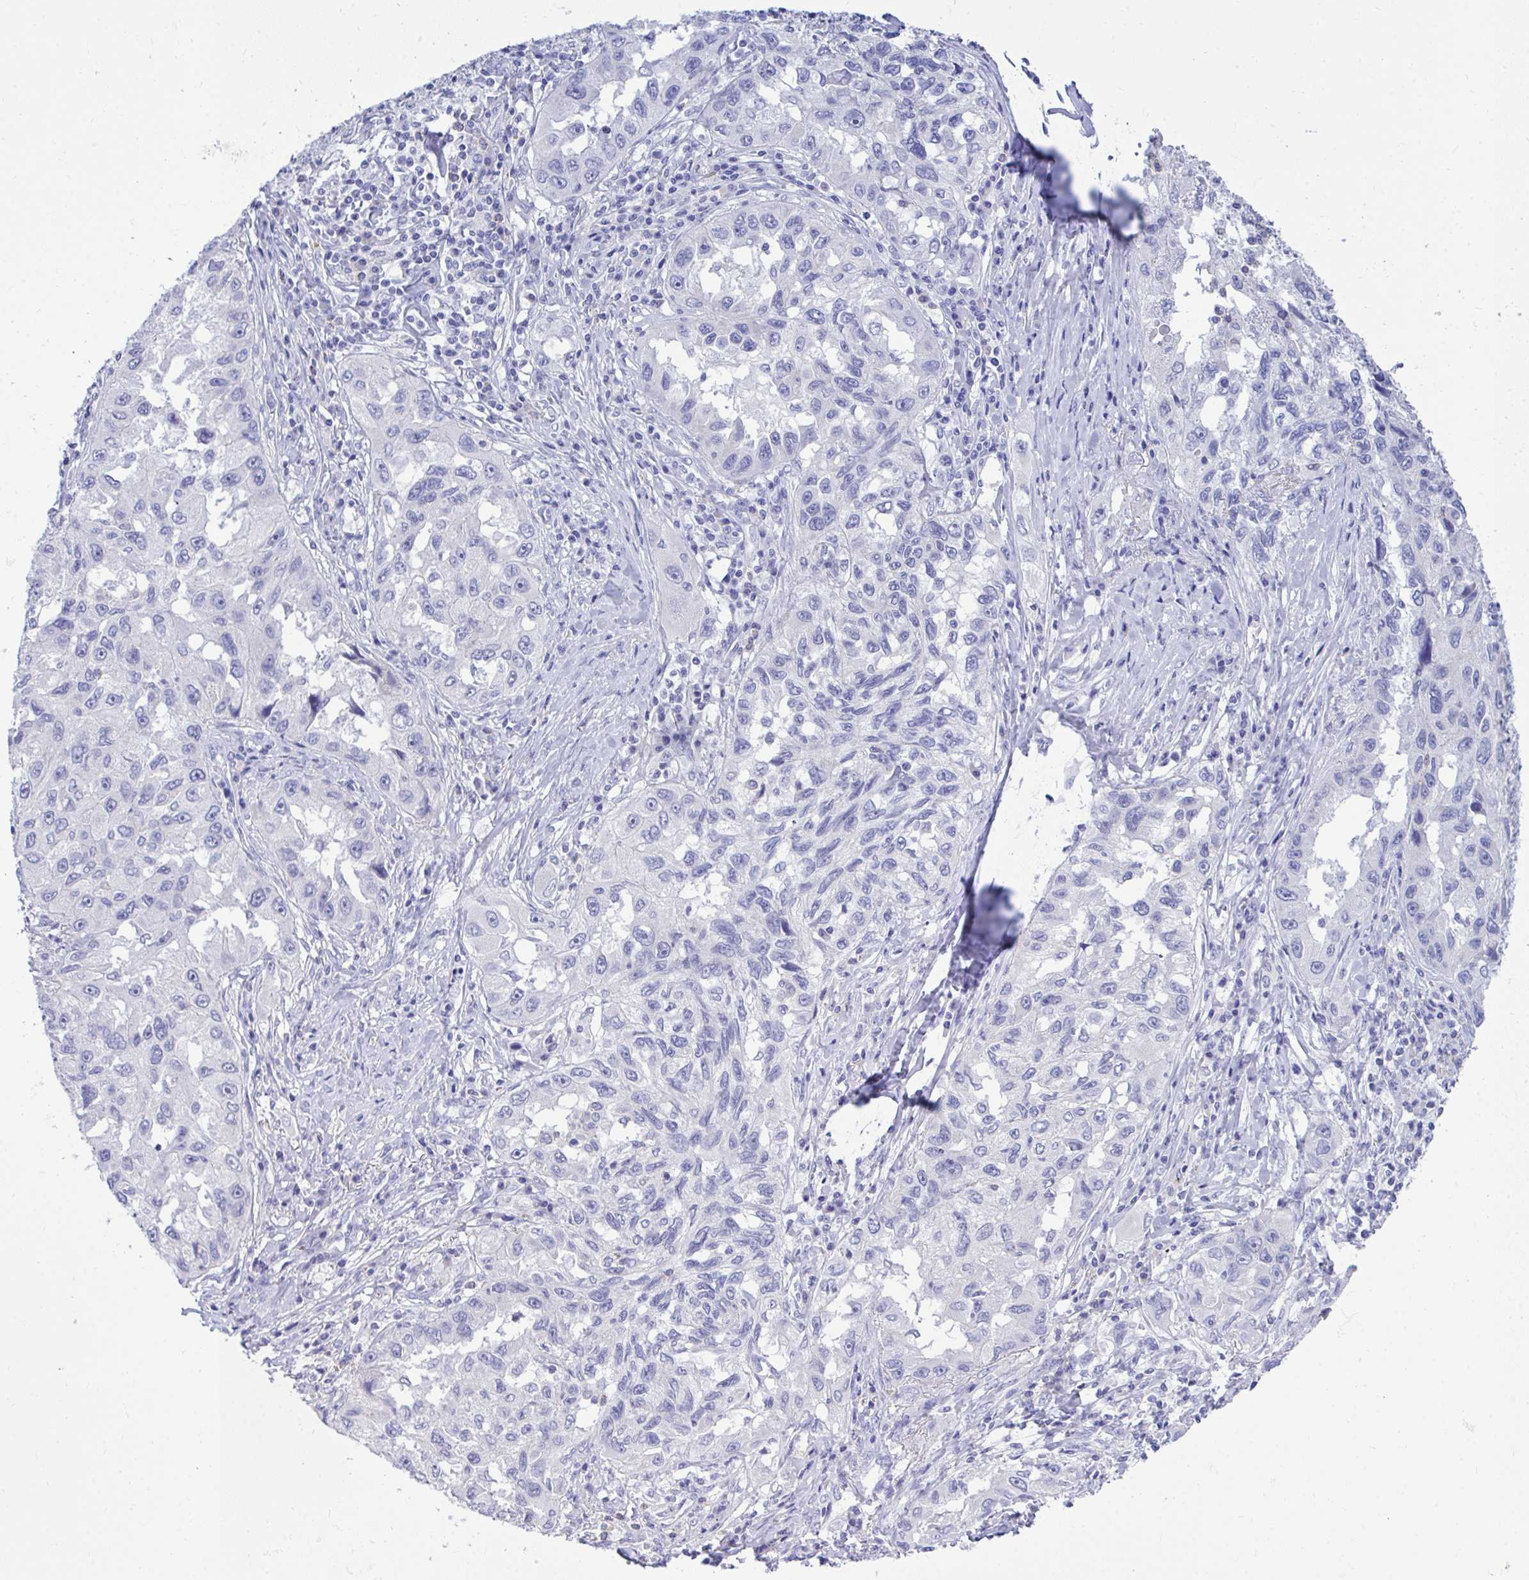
{"staining": {"intensity": "negative", "quantity": "none", "location": "none"}, "tissue": "lung cancer", "cell_type": "Tumor cells", "image_type": "cancer", "snomed": [{"axis": "morphology", "description": "Adenocarcinoma, NOS"}, {"axis": "topography", "description": "Lung"}], "caption": "This micrograph is of lung adenocarcinoma stained with IHC to label a protein in brown with the nuclei are counter-stained blue. There is no expression in tumor cells.", "gene": "PLEKHH1", "patient": {"sex": "female", "age": 73}}